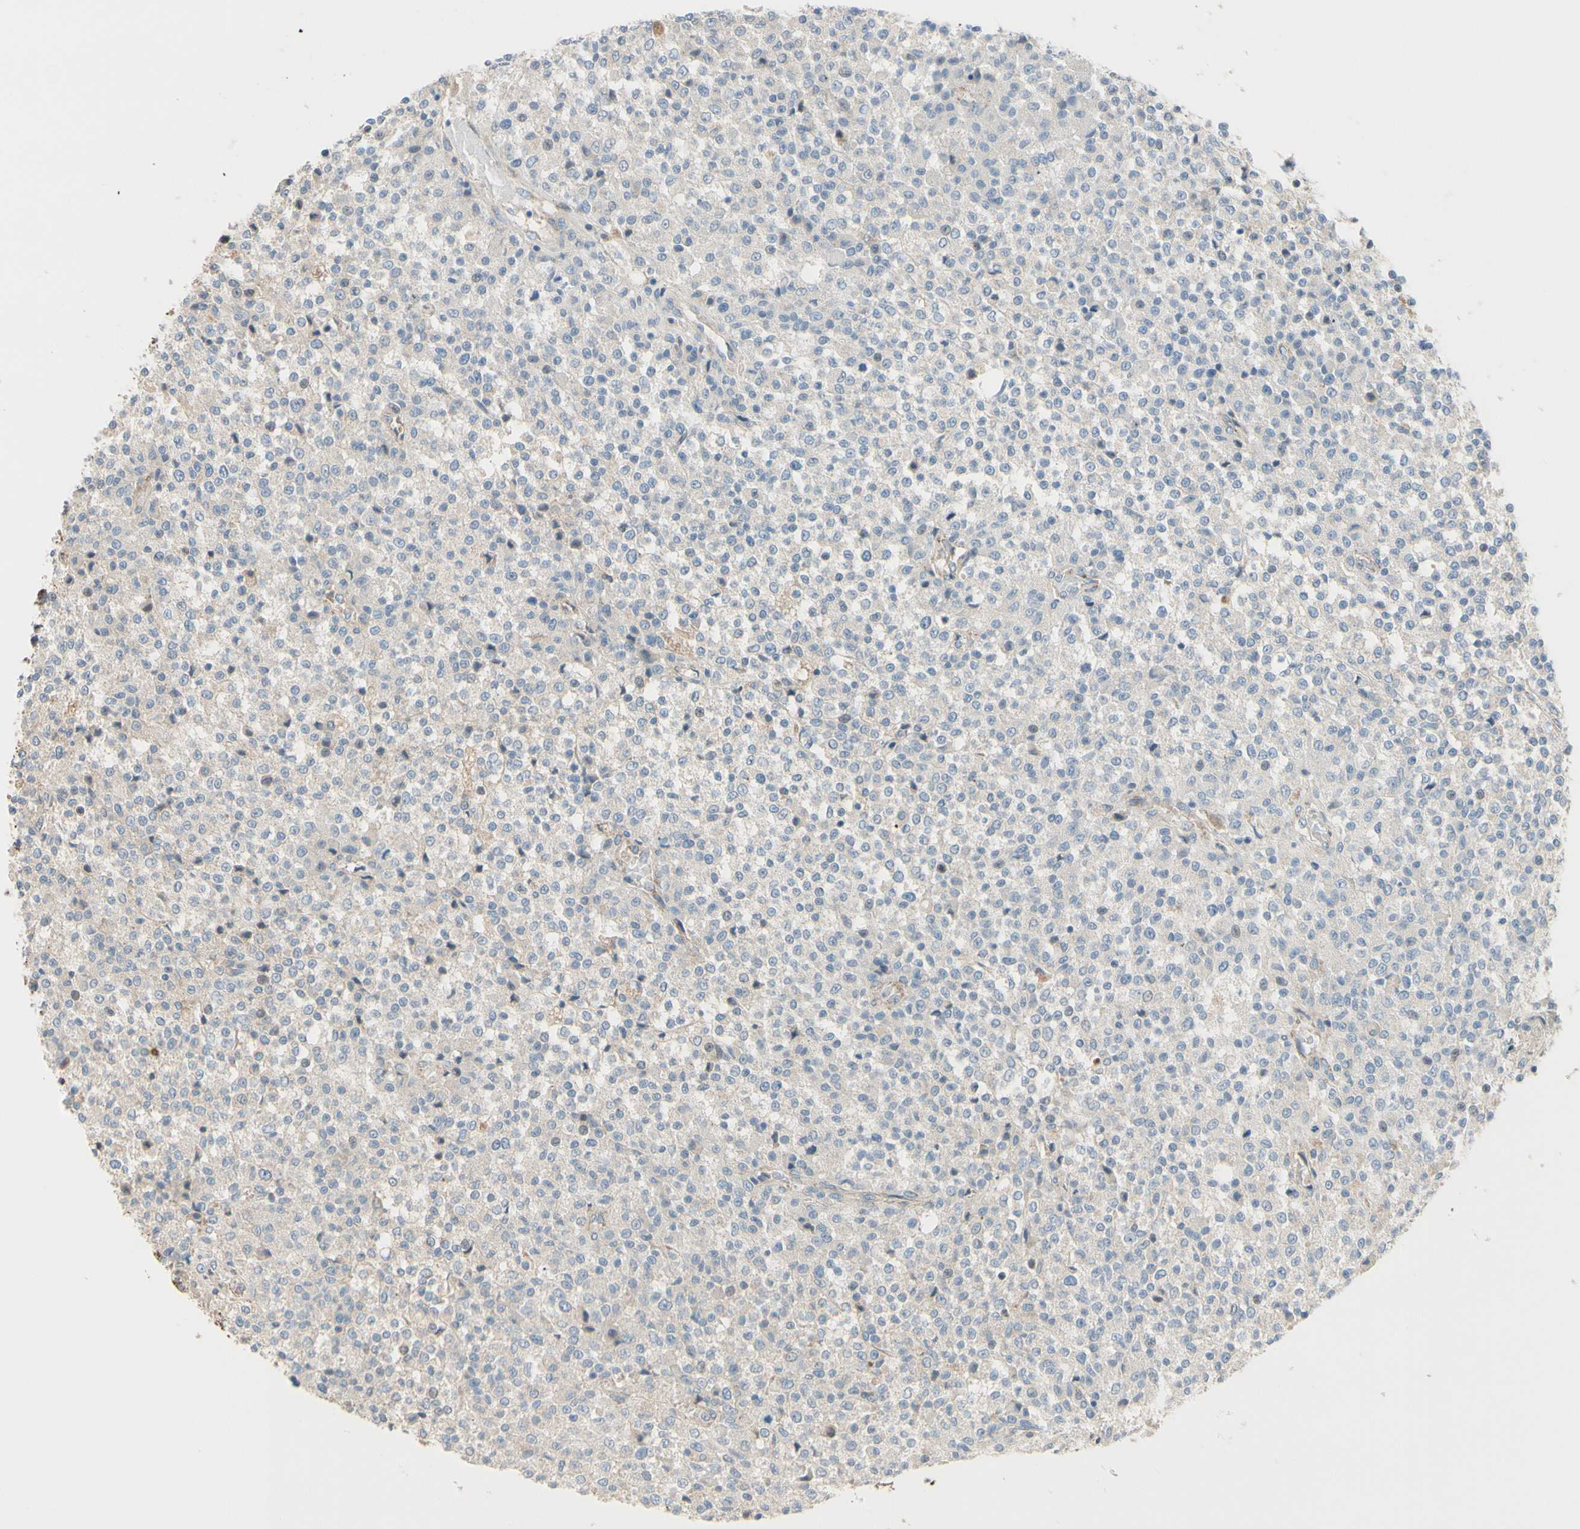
{"staining": {"intensity": "weak", "quantity": ">75%", "location": "cytoplasmic/membranous"}, "tissue": "testis cancer", "cell_type": "Tumor cells", "image_type": "cancer", "snomed": [{"axis": "morphology", "description": "Seminoma, NOS"}, {"axis": "topography", "description": "Testis"}], "caption": "High-power microscopy captured an immunohistochemistry micrograph of testis cancer (seminoma), revealing weak cytoplasmic/membranous expression in approximately >75% of tumor cells. (Stains: DAB in brown, nuclei in blue, Microscopy: brightfield microscopy at high magnification).", "gene": "EPHA3", "patient": {"sex": "male", "age": 59}}